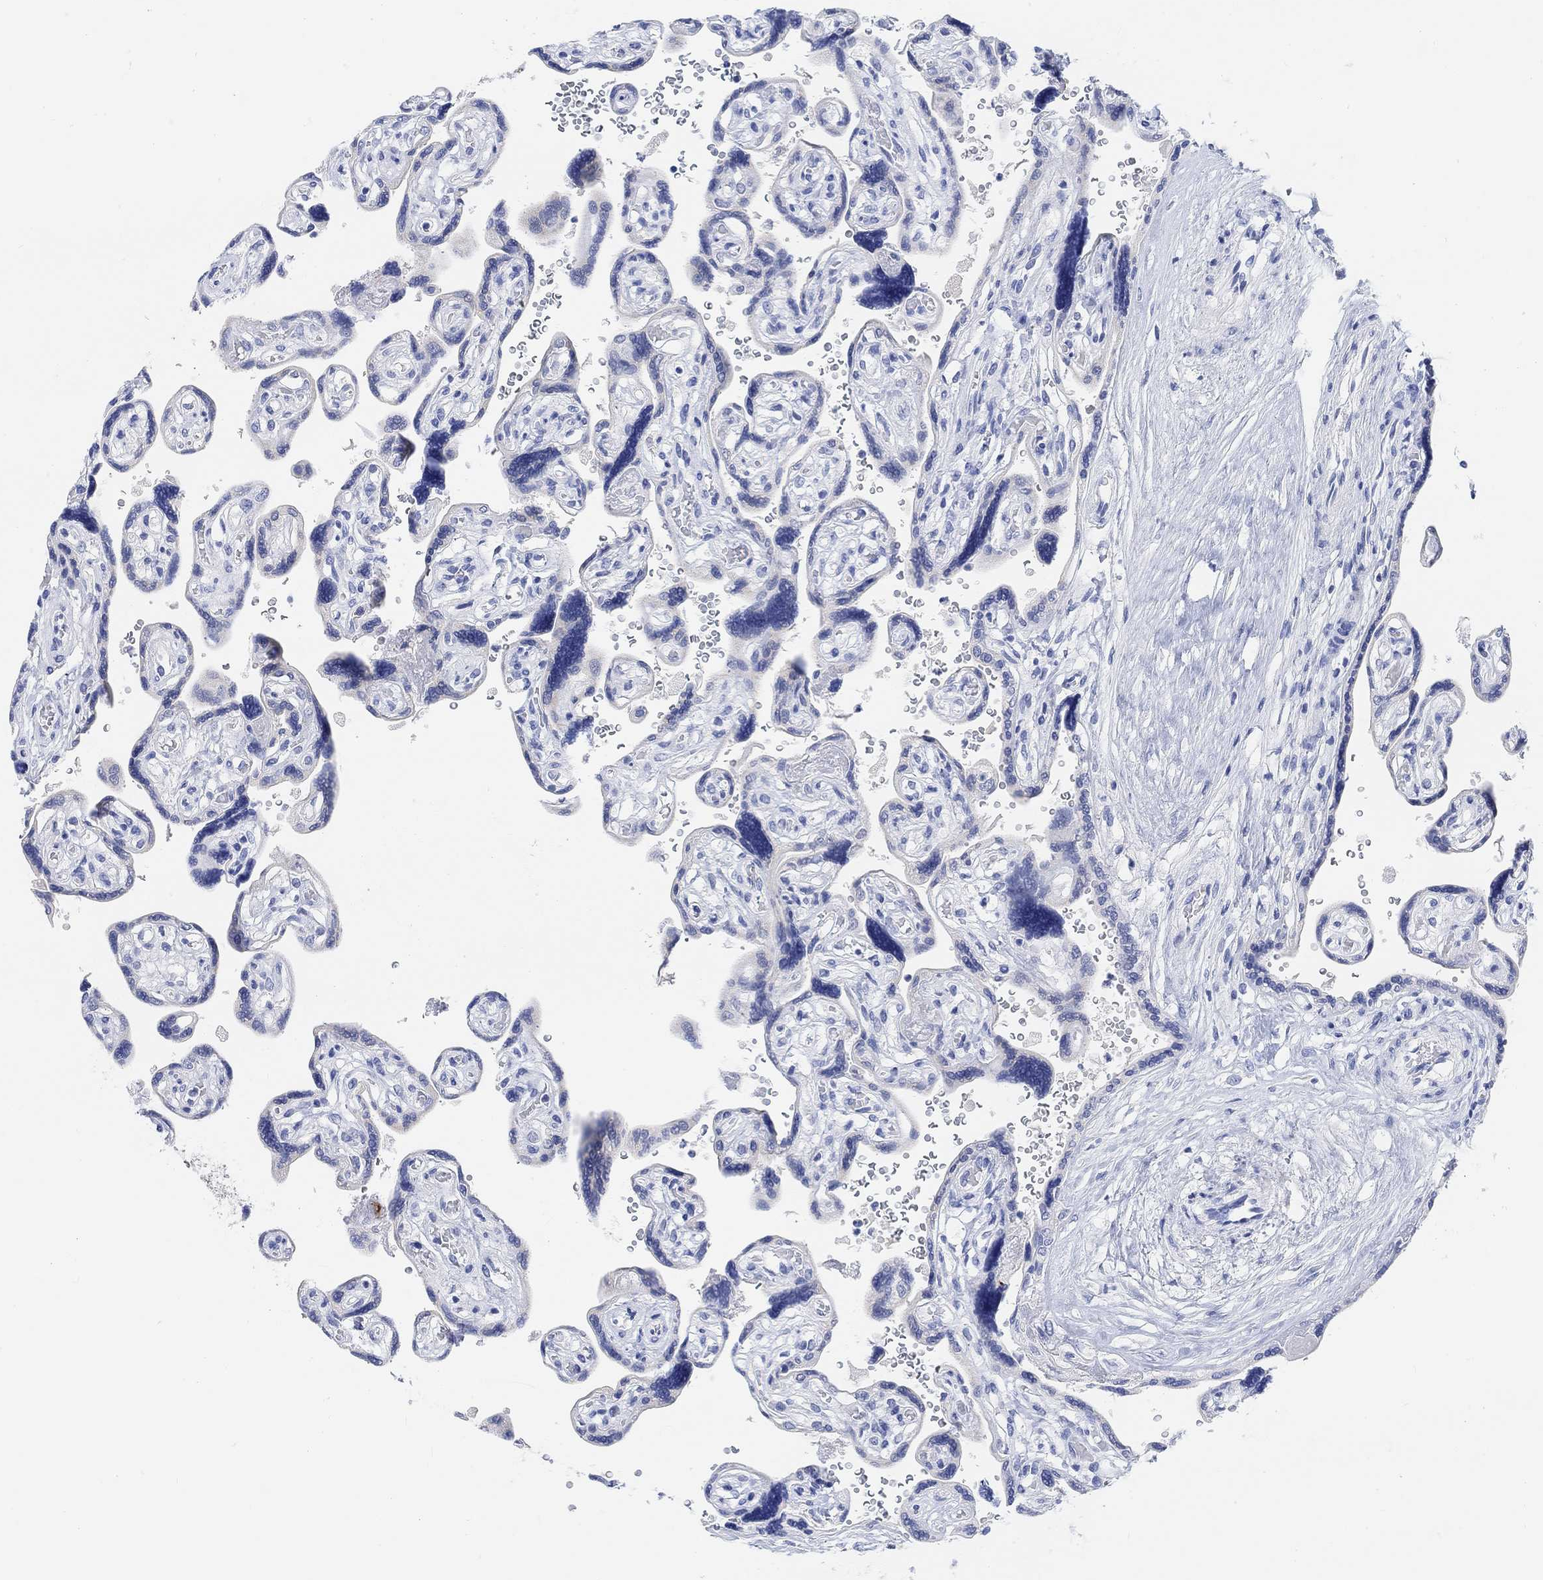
{"staining": {"intensity": "negative", "quantity": "none", "location": "none"}, "tissue": "placenta", "cell_type": "Decidual cells", "image_type": "normal", "snomed": [{"axis": "morphology", "description": "Normal tissue, NOS"}, {"axis": "topography", "description": "Placenta"}], "caption": "This is an immunohistochemistry (IHC) histopathology image of unremarkable placenta. There is no expression in decidual cells.", "gene": "ENO4", "patient": {"sex": "female", "age": 32}}